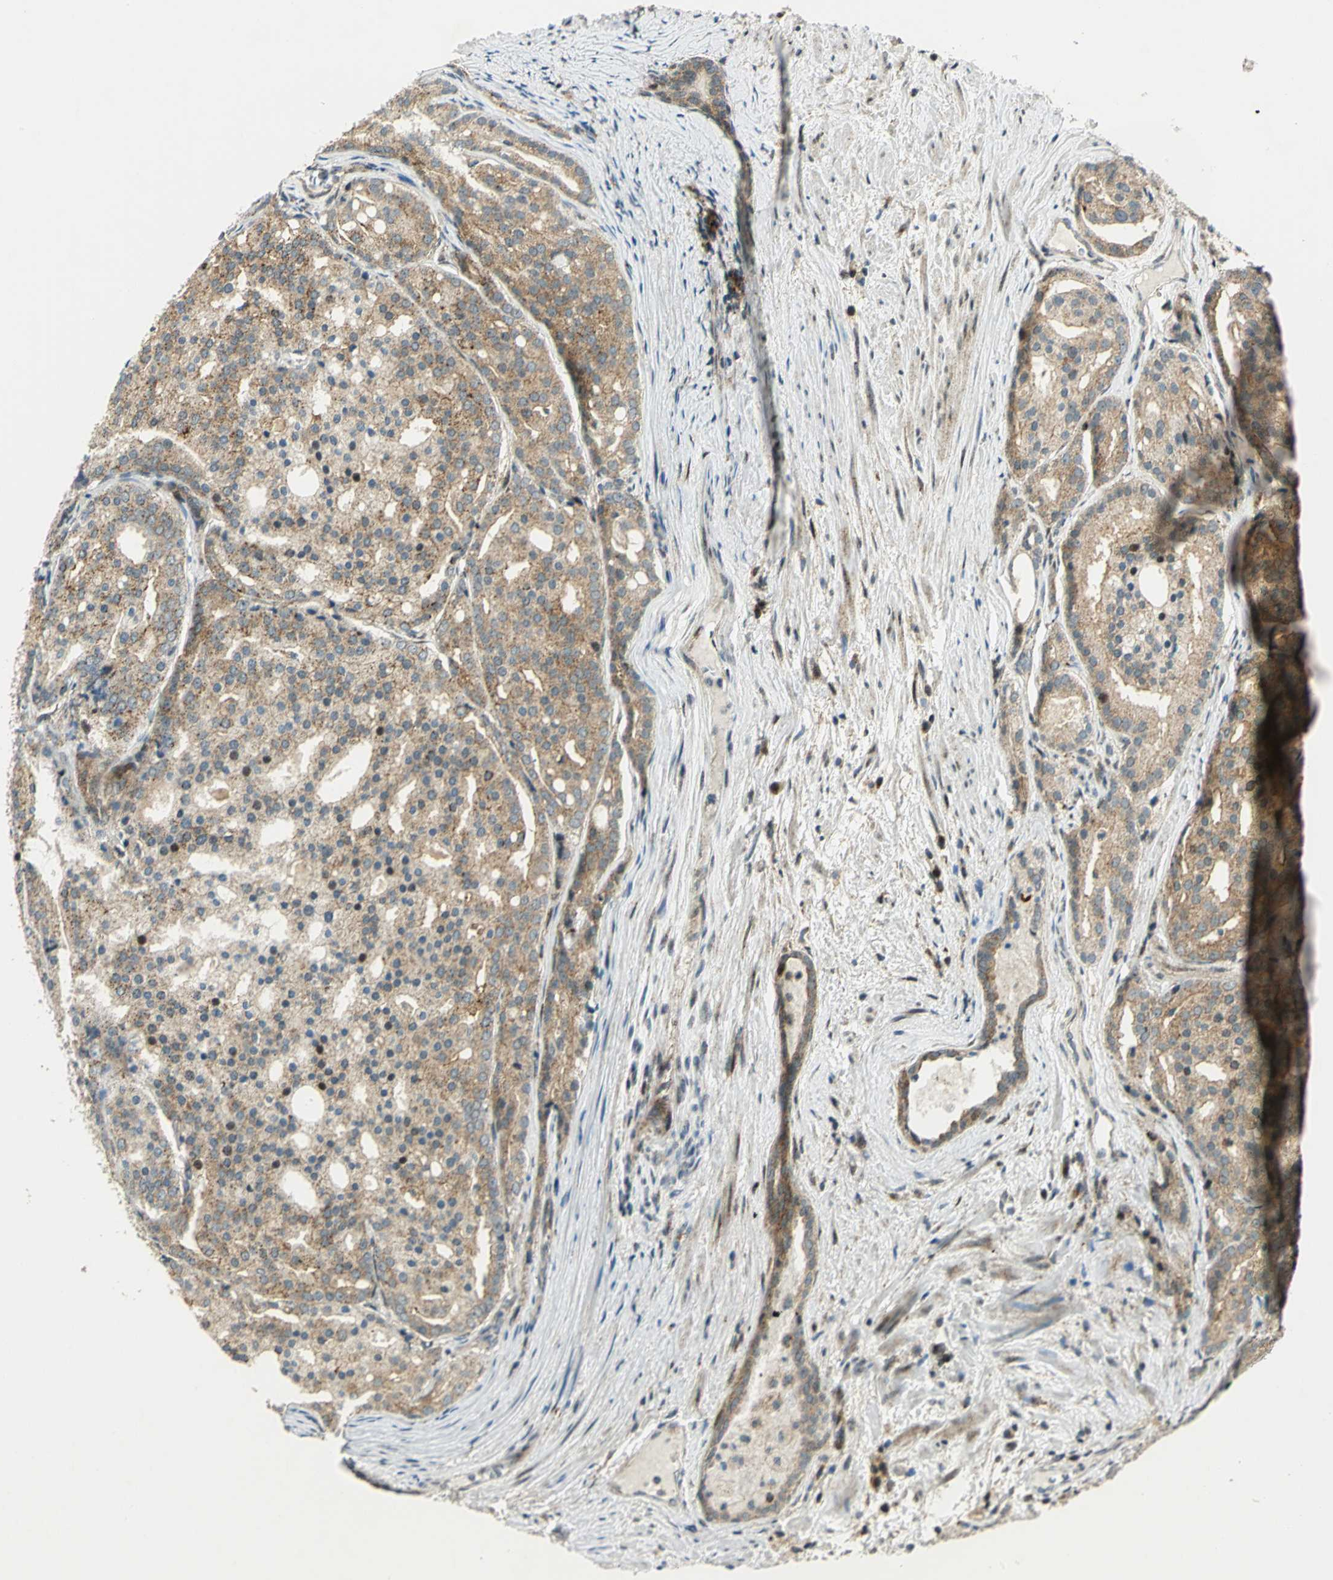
{"staining": {"intensity": "moderate", "quantity": ">75%", "location": "cytoplasmic/membranous"}, "tissue": "prostate cancer", "cell_type": "Tumor cells", "image_type": "cancer", "snomed": [{"axis": "morphology", "description": "Adenocarcinoma, High grade"}, {"axis": "topography", "description": "Prostate"}], "caption": "Brown immunohistochemical staining in prostate cancer (adenocarcinoma (high-grade)) reveals moderate cytoplasmic/membranous expression in about >75% of tumor cells. The protein of interest is shown in brown color, while the nuclei are stained blue.", "gene": "ATP6V1A", "patient": {"sex": "male", "age": 64}}